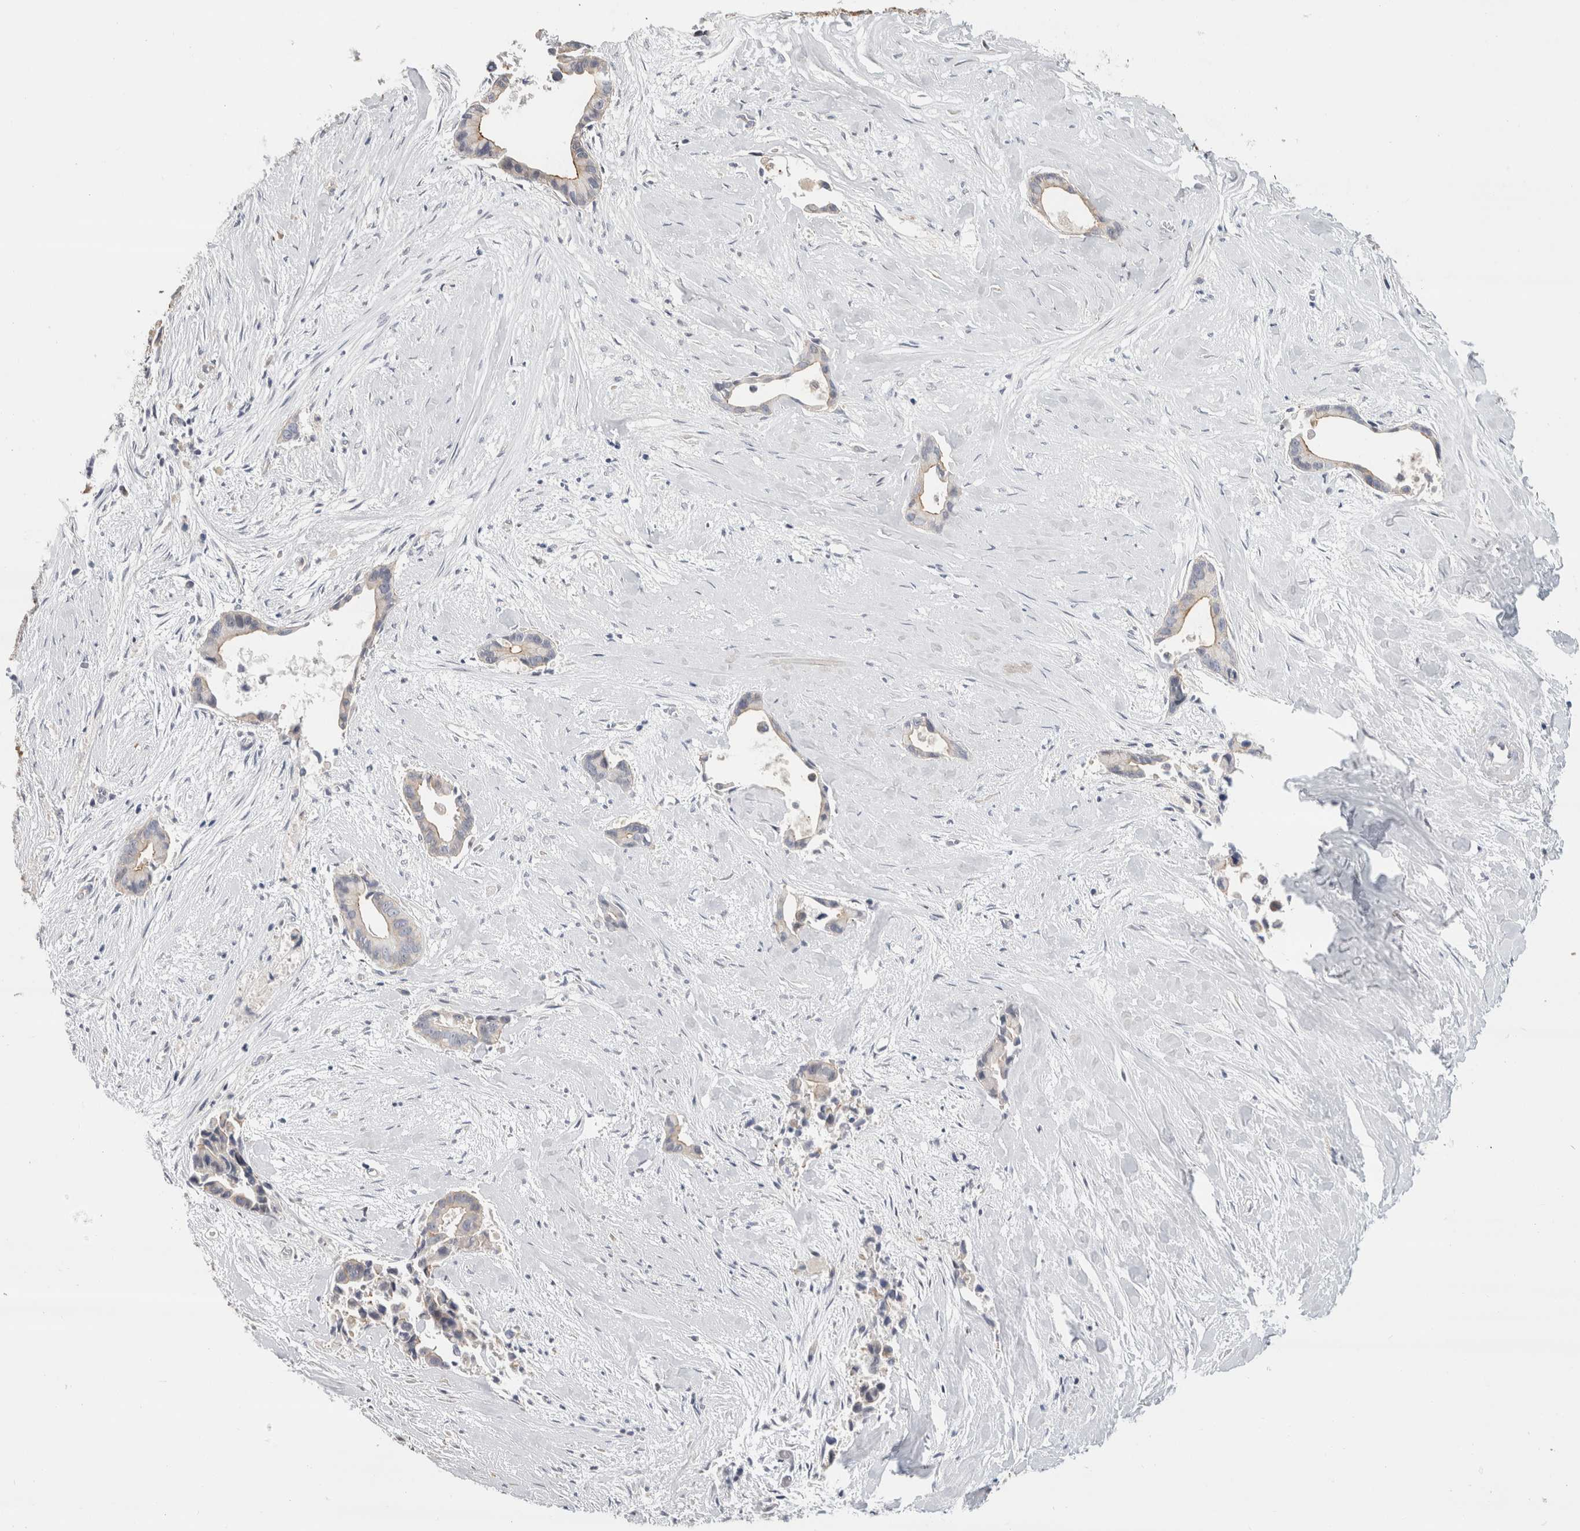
{"staining": {"intensity": "weak", "quantity": "25%-75%", "location": "cytoplasmic/membranous"}, "tissue": "liver cancer", "cell_type": "Tumor cells", "image_type": "cancer", "snomed": [{"axis": "morphology", "description": "Cholangiocarcinoma"}, {"axis": "topography", "description": "Liver"}], "caption": "Immunohistochemical staining of human liver cancer displays low levels of weak cytoplasmic/membranous positivity in about 25%-75% of tumor cells.", "gene": "AFP", "patient": {"sex": "female", "age": 55}}